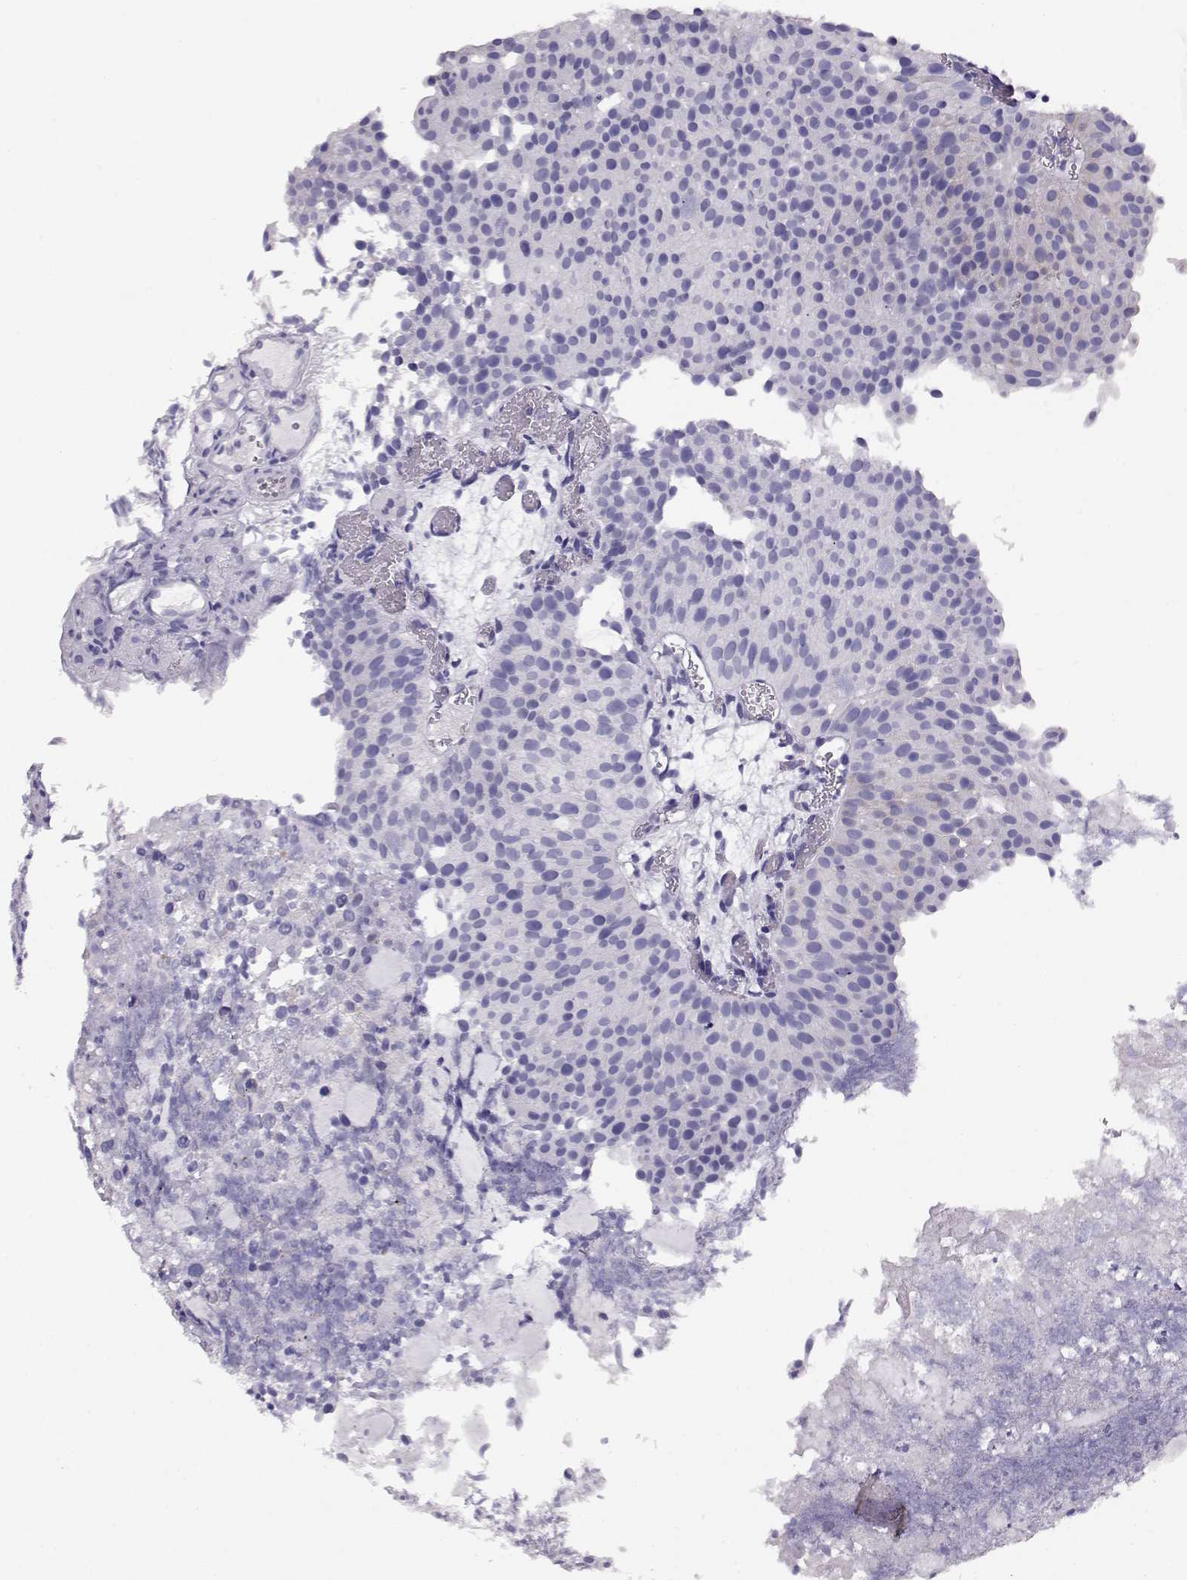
{"staining": {"intensity": "negative", "quantity": "none", "location": "none"}, "tissue": "urothelial cancer", "cell_type": "Tumor cells", "image_type": "cancer", "snomed": [{"axis": "morphology", "description": "Urothelial carcinoma, Low grade"}, {"axis": "topography", "description": "Urinary bladder"}], "caption": "DAB immunohistochemical staining of low-grade urothelial carcinoma shows no significant staining in tumor cells.", "gene": "CRX", "patient": {"sex": "female", "age": 87}}